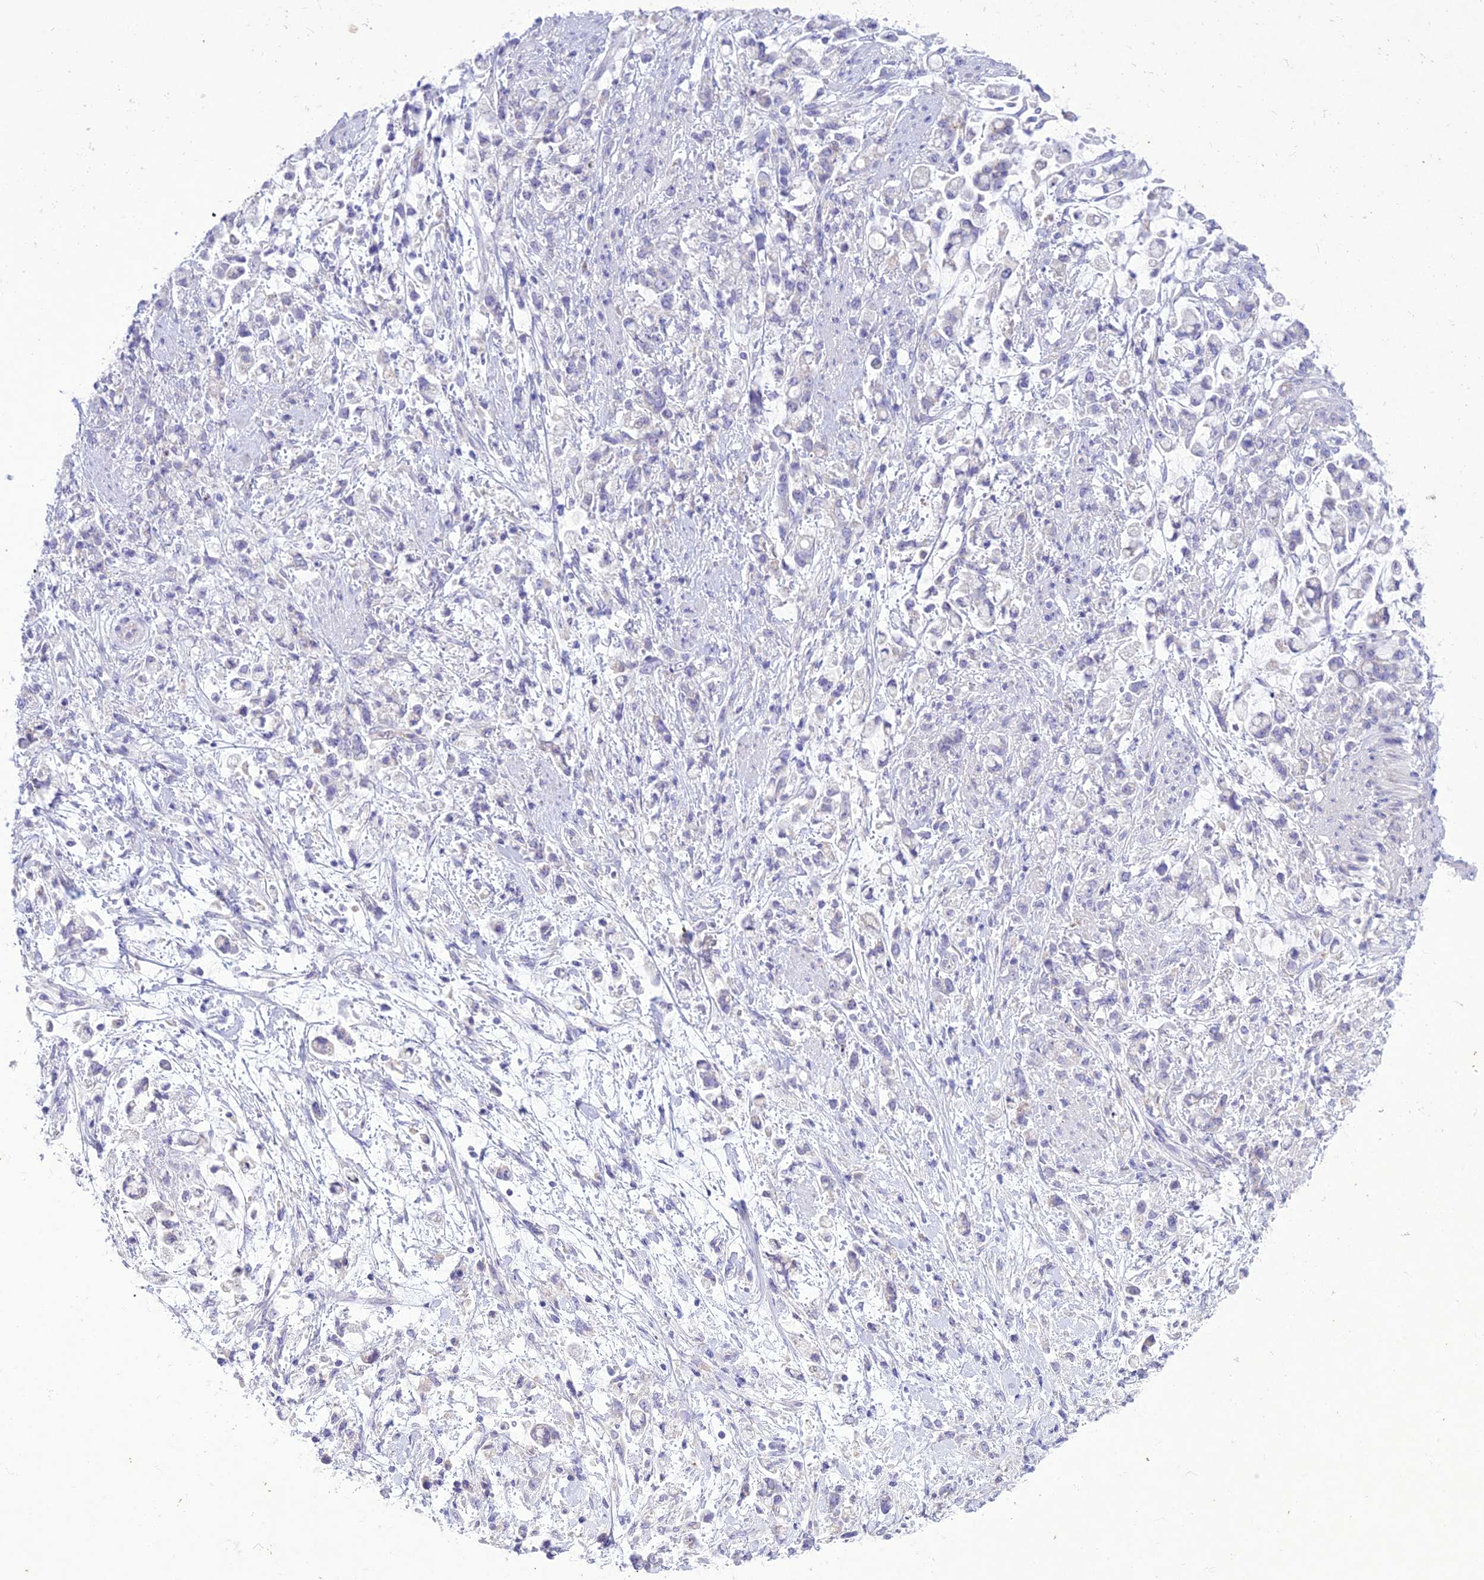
{"staining": {"intensity": "negative", "quantity": "none", "location": "none"}, "tissue": "stomach cancer", "cell_type": "Tumor cells", "image_type": "cancer", "snomed": [{"axis": "morphology", "description": "Adenocarcinoma, NOS"}, {"axis": "topography", "description": "Stomach"}], "caption": "The immunohistochemistry photomicrograph has no significant expression in tumor cells of adenocarcinoma (stomach) tissue.", "gene": "SLC13A5", "patient": {"sex": "female", "age": 60}}